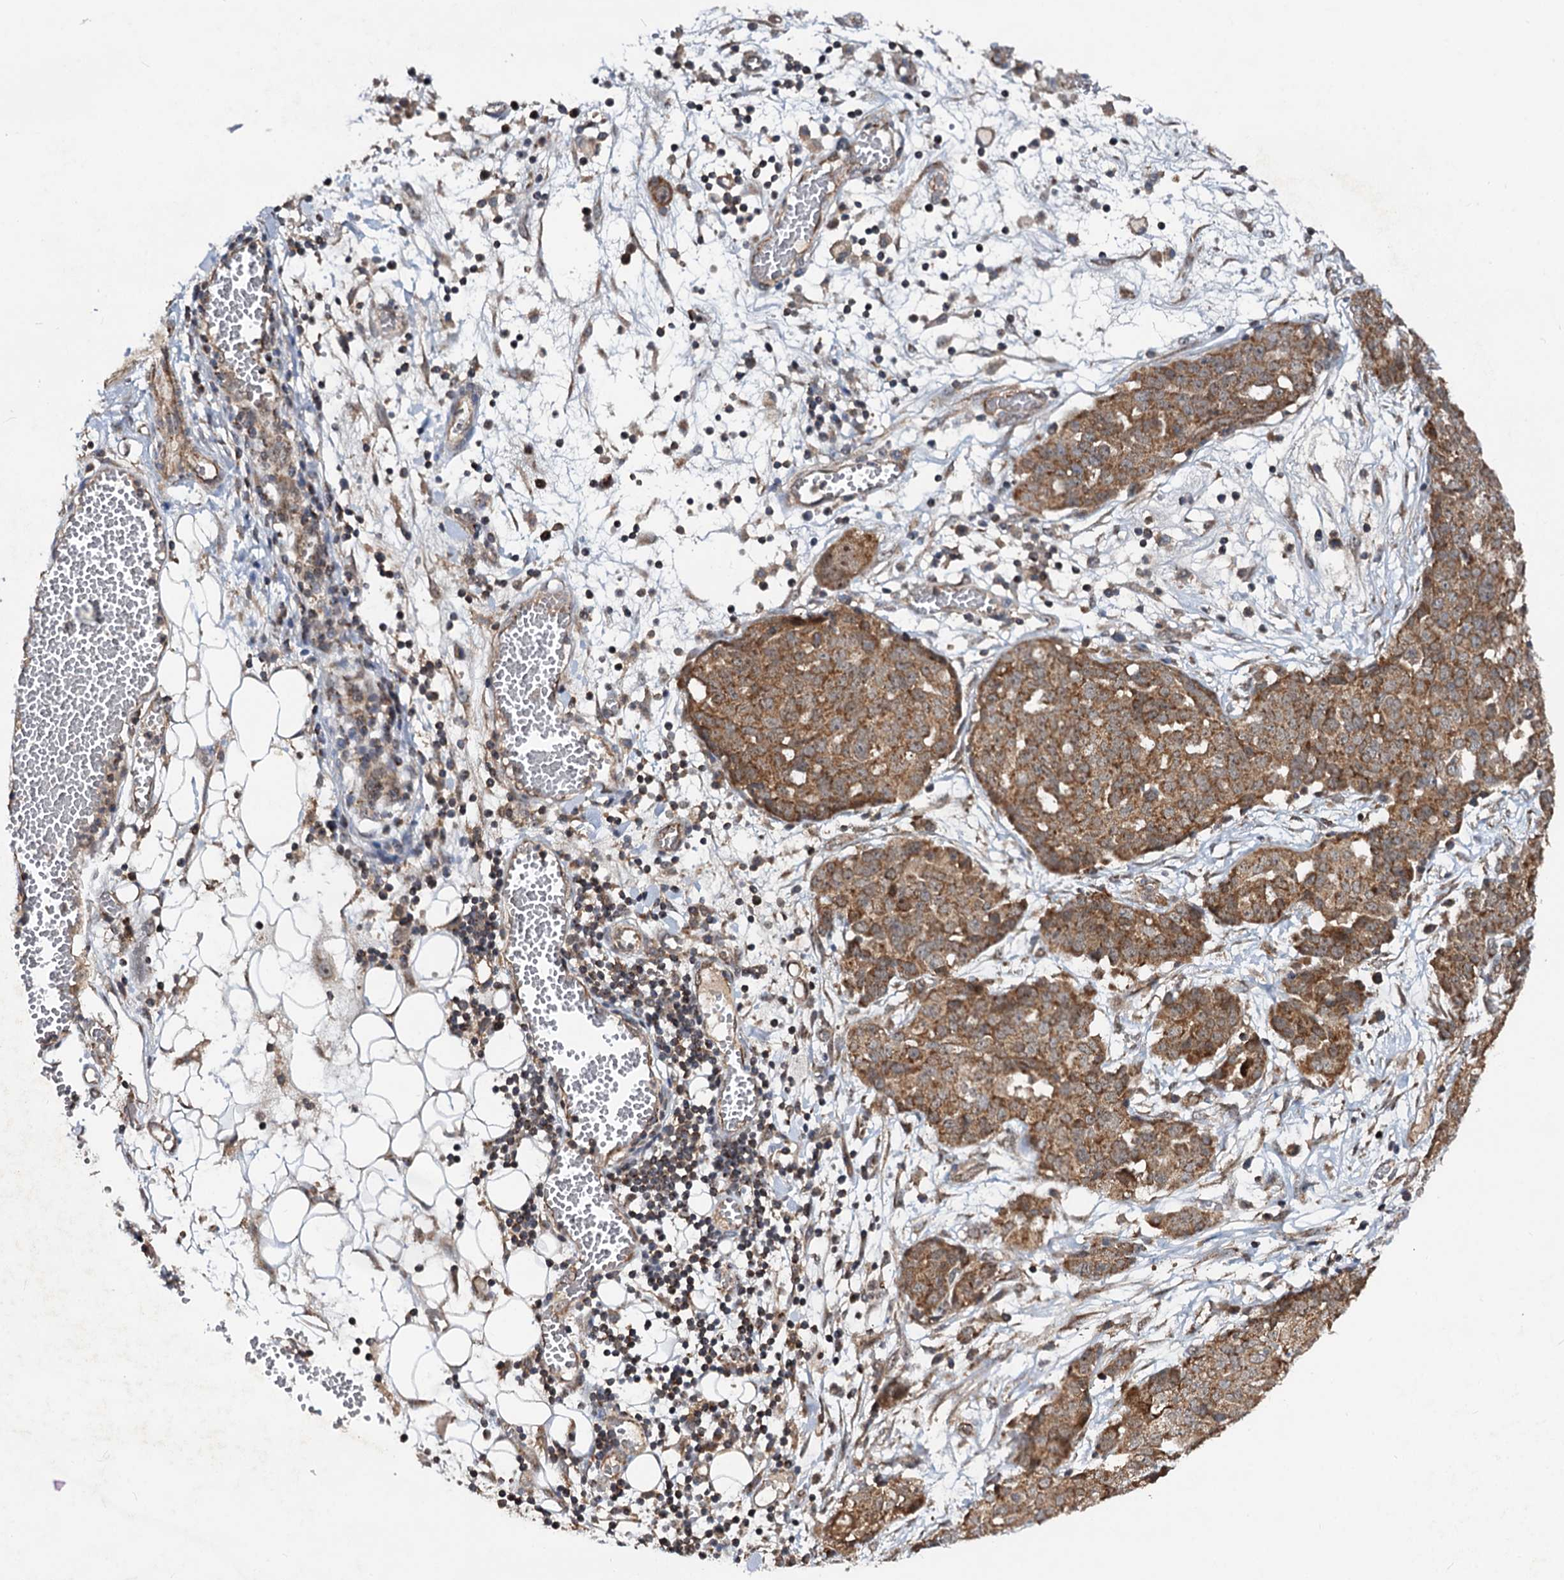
{"staining": {"intensity": "moderate", "quantity": ">75%", "location": "cytoplasmic/membranous"}, "tissue": "ovarian cancer", "cell_type": "Tumor cells", "image_type": "cancer", "snomed": [{"axis": "morphology", "description": "Cystadenocarcinoma, serous, NOS"}, {"axis": "topography", "description": "Soft tissue"}, {"axis": "topography", "description": "Ovary"}], "caption": "The immunohistochemical stain shows moderate cytoplasmic/membranous expression in tumor cells of ovarian cancer (serous cystadenocarcinoma) tissue.", "gene": "CEP76", "patient": {"sex": "female", "age": 57}}